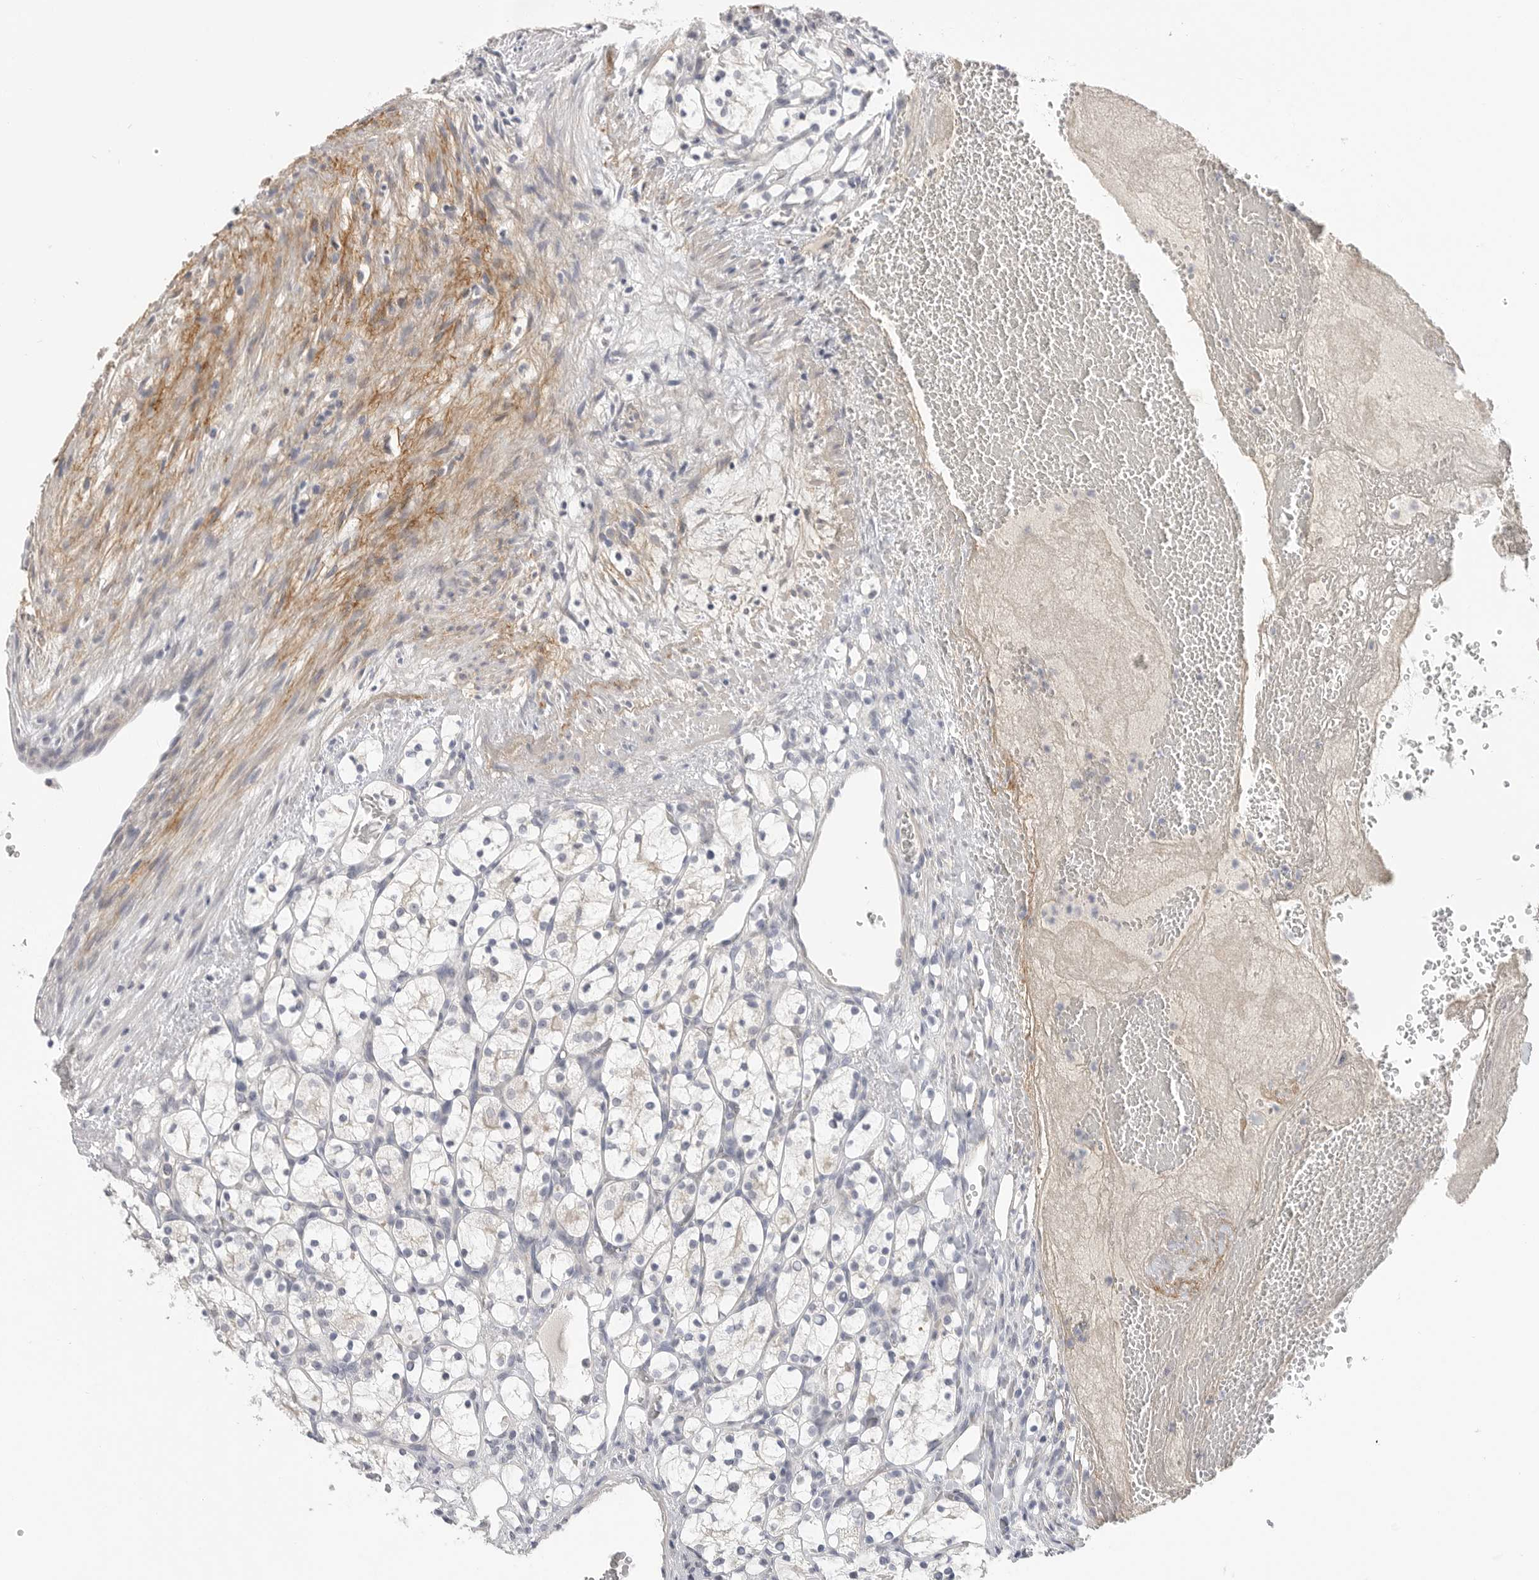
{"staining": {"intensity": "negative", "quantity": "none", "location": "none"}, "tissue": "renal cancer", "cell_type": "Tumor cells", "image_type": "cancer", "snomed": [{"axis": "morphology", "description": "Adenocarcinoma, NOS"}, {"axis": "topography", "description": "Kidney"}], "caption": "Tumor cells show no significant positivity in adenocarcinoma (renal). (Stains: DAB immunohistochemistry with hematoxylin counter stain, Microscopy: brightfield microscopy at high magnification).", "gene": "FBN2", "patient": {"sex": "female", "age": 69}}